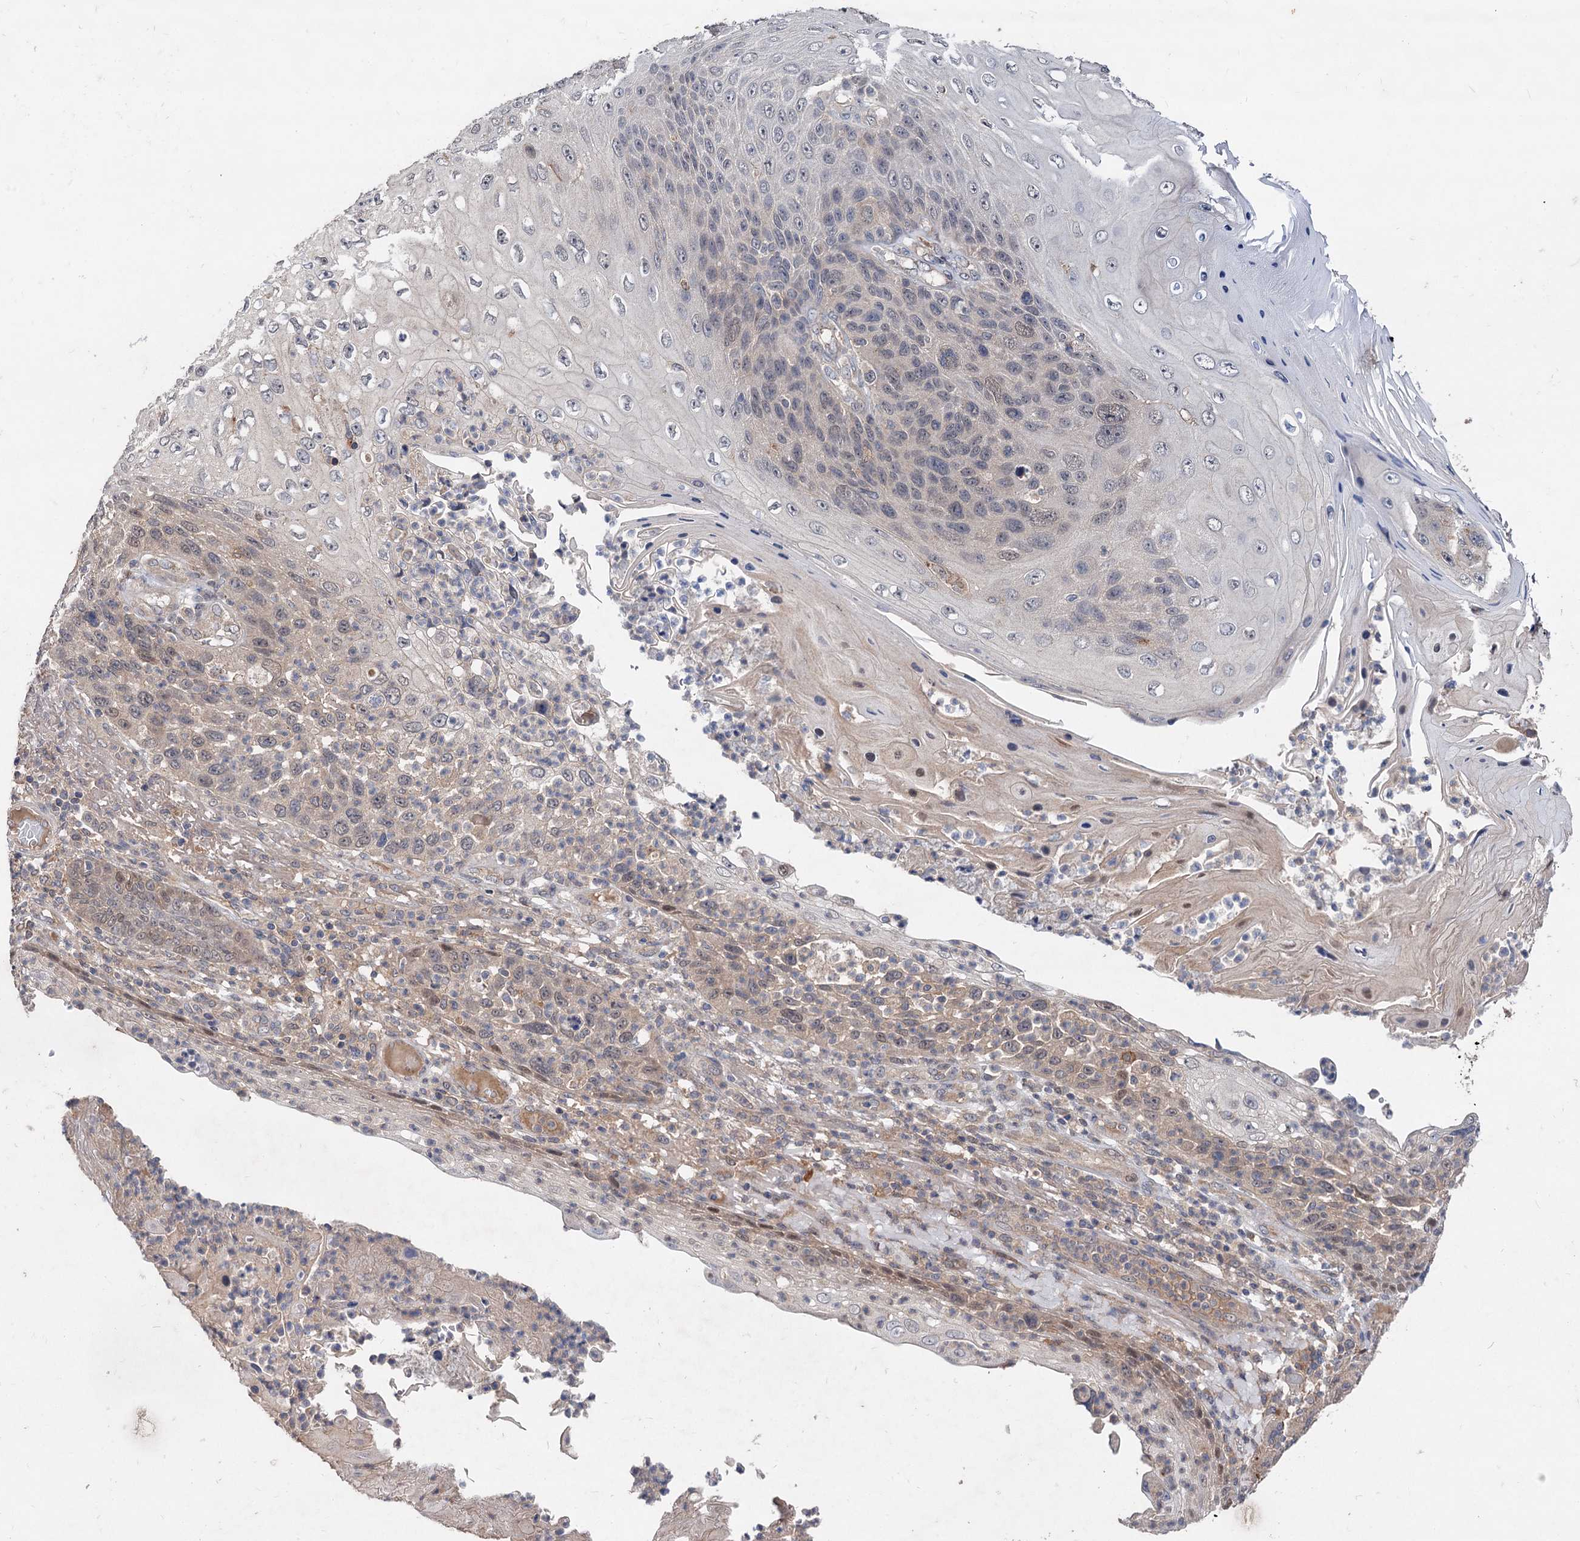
{"staining": {"intensity": "weak", "quantity": "<25%", "location": "nuclear"}, "tissue": "skin cancer", "cell_type": "Tumor cells", "image_type": "cancer", "snomed": [{"axis": "morphology", "description": "Squamous cell carcinoma, NOS"}, {"axis": "topography", "description": "Skin"}], "caption": "IHC photomicrograph of neoplastic tissue: human skin squamous cell carcinoma stained with DAB reveals no significant protein expression in tumor cells.", "gene": "NUDCD2", "patient": {"sex": "female", "age": 88}}